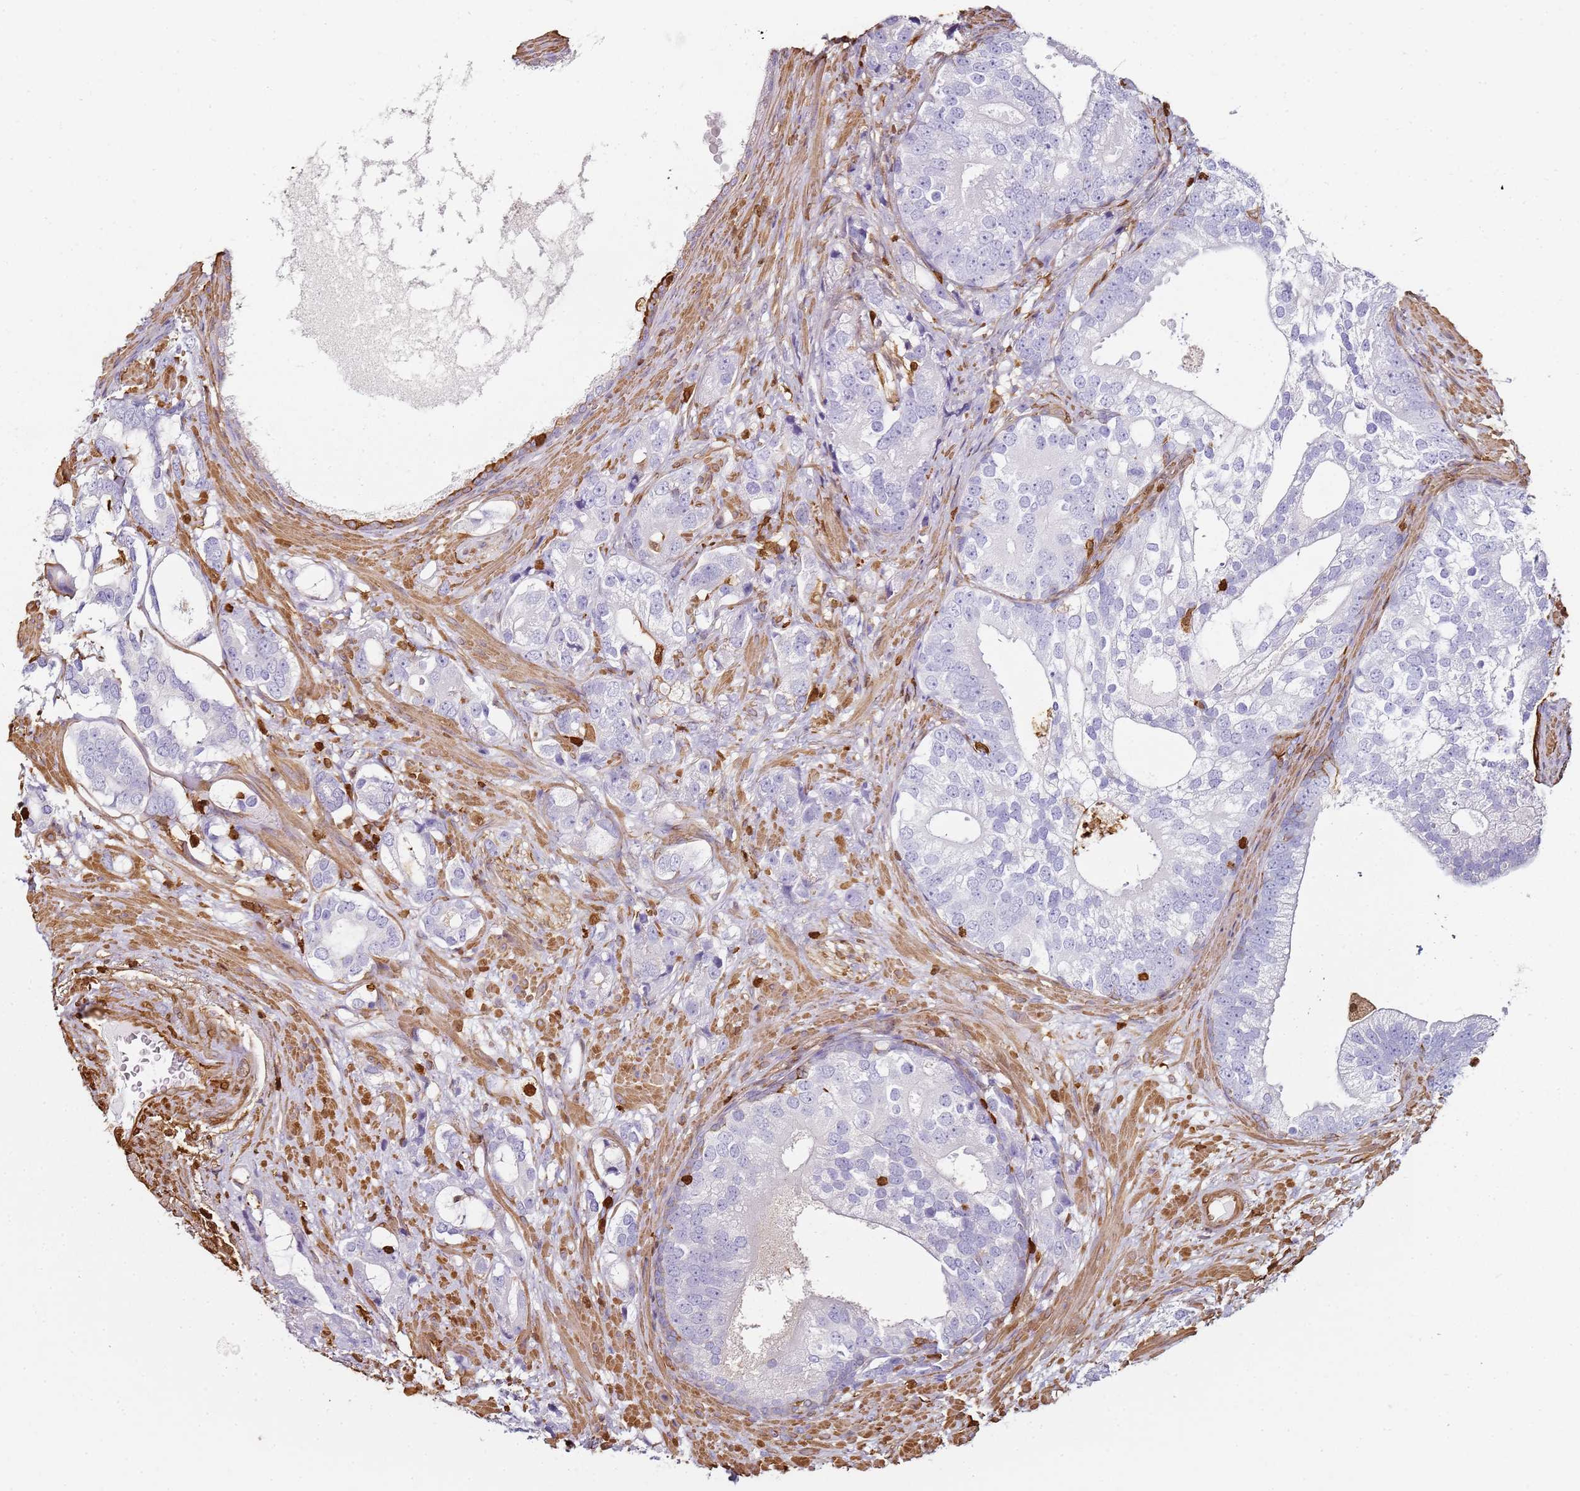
{"staining": {"intensity": "negative", "quantity": "none", "location": "none"}, "tissue": "prostate cancer", "cell_type": "Tumor cells", "image_type": "cancer", "snomed": [{"axis": "morphology", "description": "Adenocarcinoma, High grade"}, {"axis": "topography", "description": "Prostate"}], "caption": "Adenocarcinoma (high-grade) (prostate) was stained to show a protein in brown. There is no significant positivity in tumor cells.", "gene": "S100A4", "patient": {"sex": "male", "age": 75}}